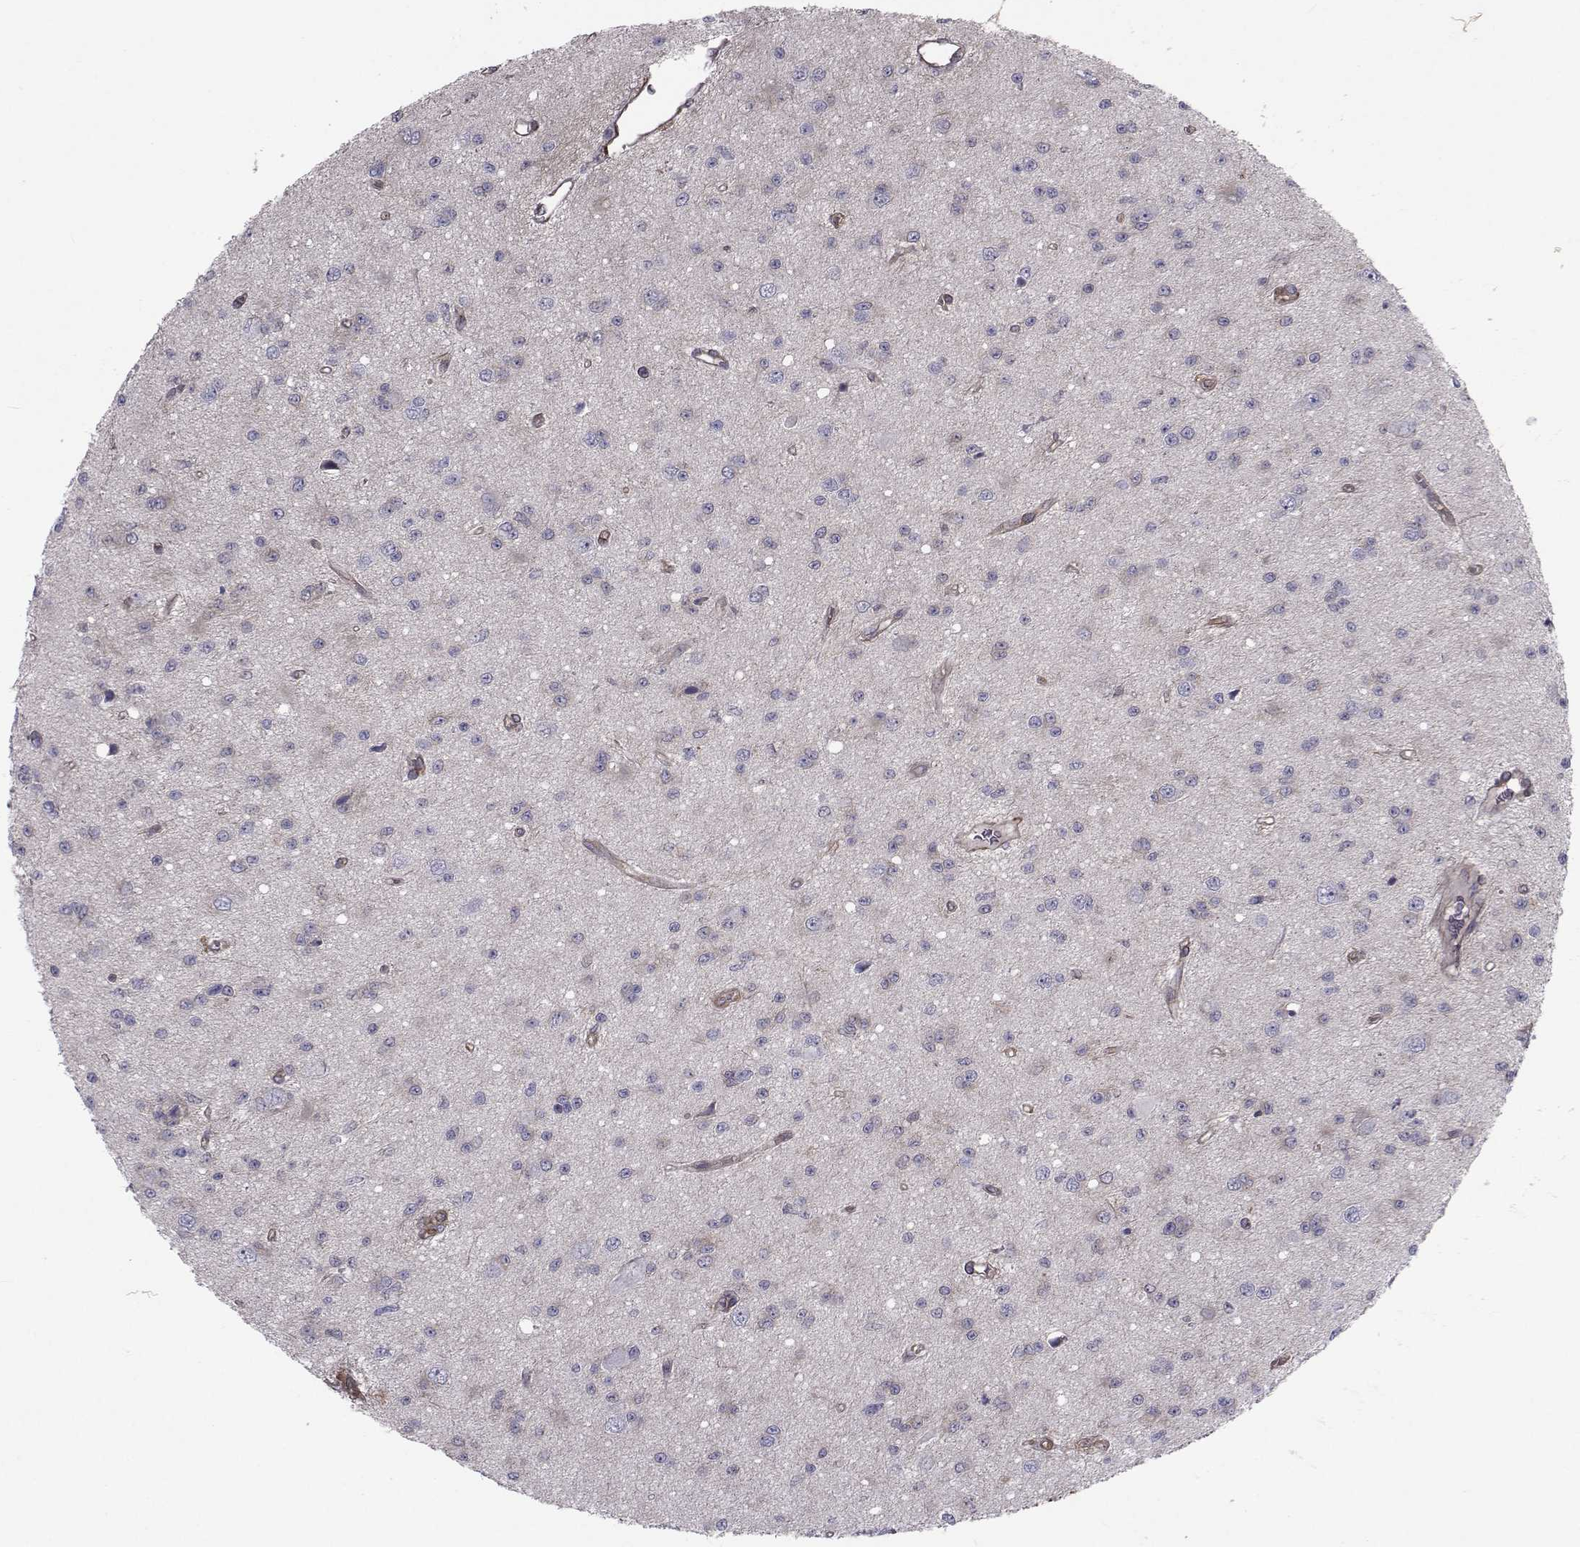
{"staining": {"intensity": "negative", "quantity": "none", "location": "none"}, "tissue": "glioma", "cell_type": "Tumor cells", "image_type": "cancer", "snomed": [{"axis": "morphology", "description": "Glioma, malignant, Low grade"}, {"axis": "topography", "description": "Brain"}], "caption": "High magnification brightfield microscopy of malignant glioma (low-grade) stained with DAB (brown) and counterstained with hematoxylin (blue): tumor cells show no significant expression. (DAB immunohistochemistry with hematoxylin counter stain).", "gene": "TRIP10", "patient": {"sex": "female", "age": 45}}